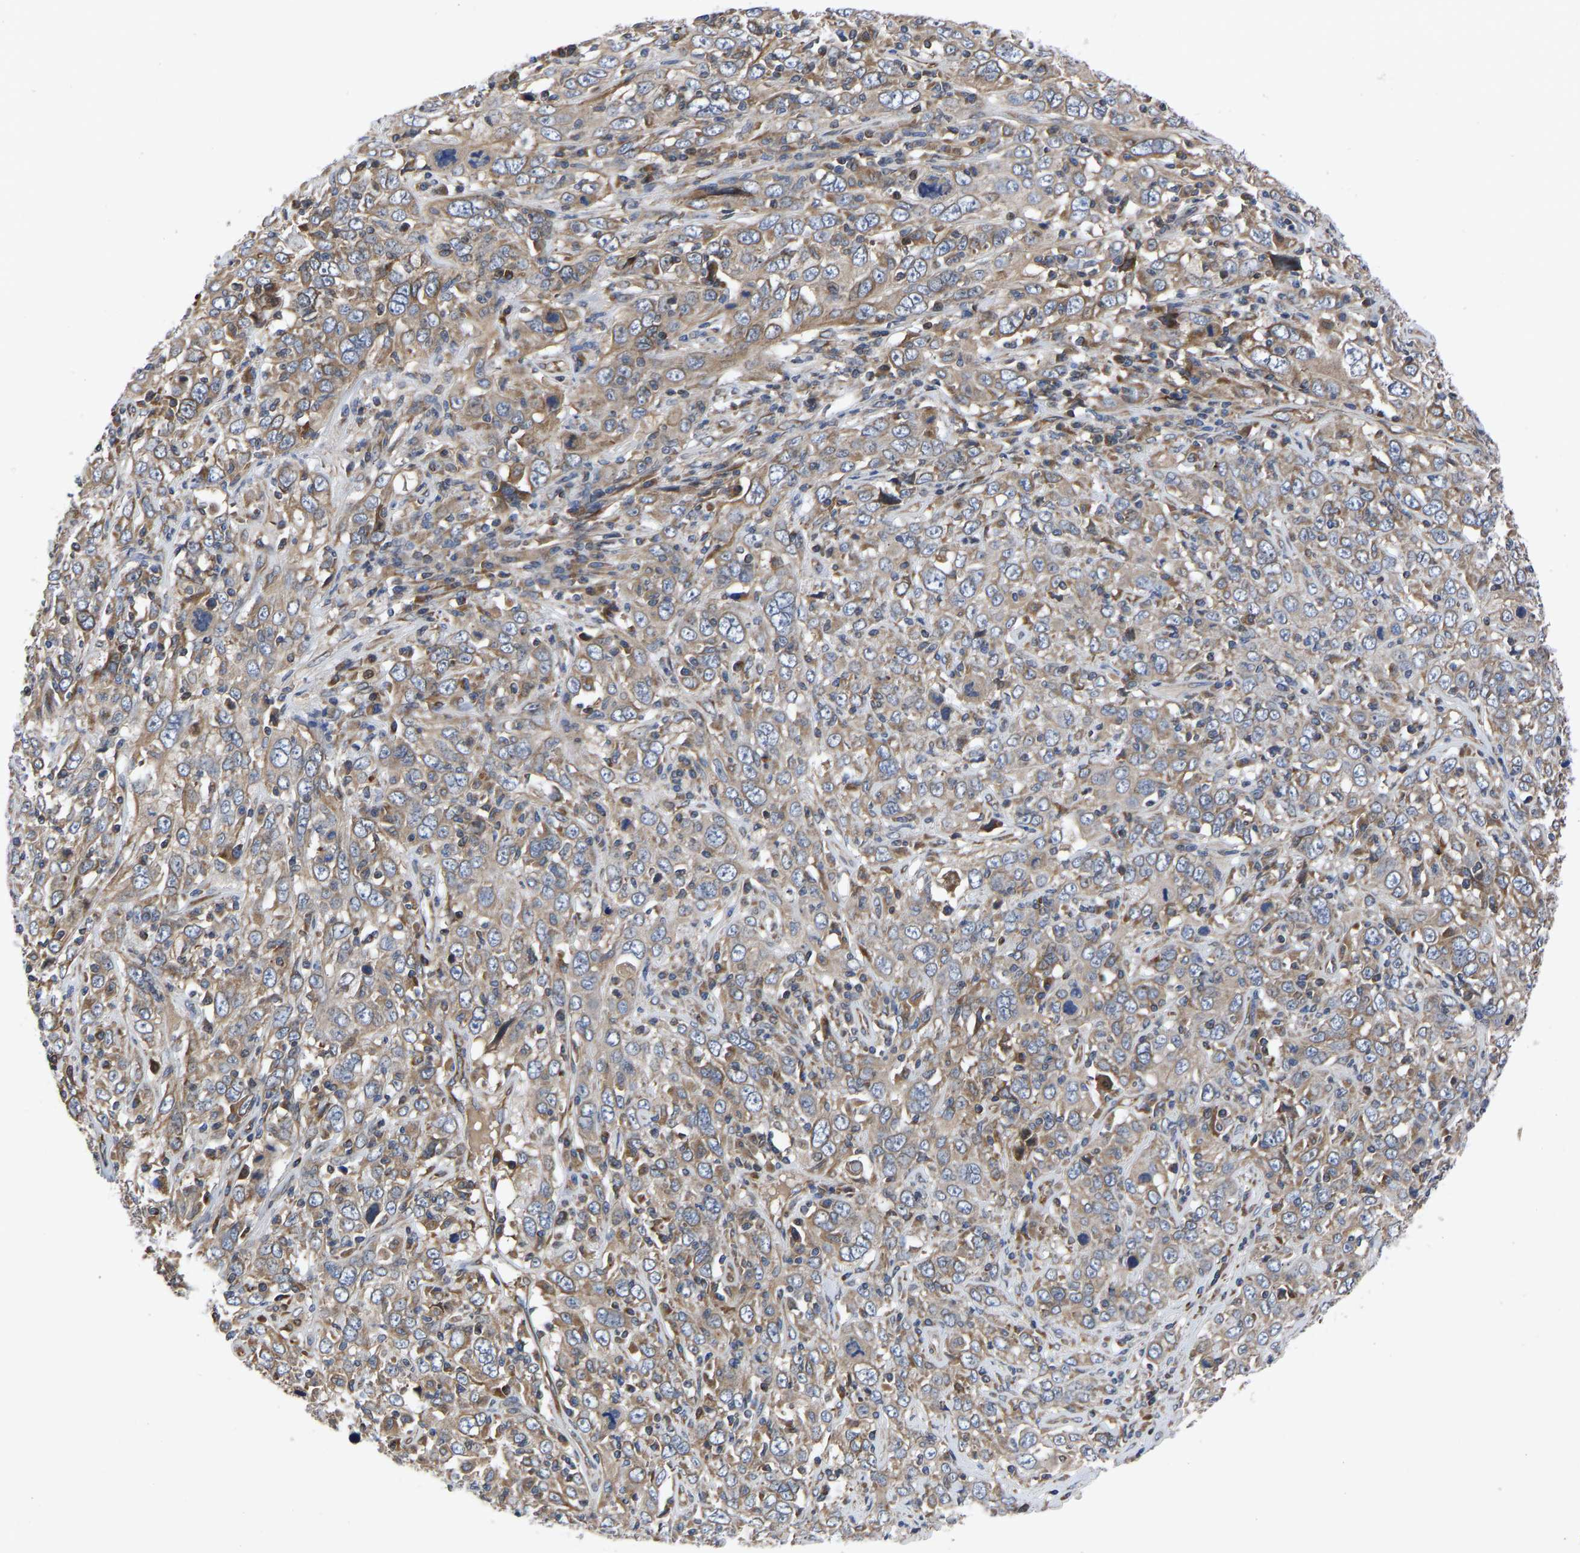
{"staining": {"intensity": "moderate", "quantity": ">75%", "location": "cytoplasmic/membranous"}, "tissue": "cervical cancer", "cell_type": "Tumor cells", "image_type": "cancer", "snomed": [{"axis": "morphology", "description": "Squamous cell carcinoma, NOS"}, {"axis": "topography", "description": "Cervix"}], "caption": "IHC histopathology image of neoplastic tissue: human cervical squamous cell carcinoma stained using immunohistochemistry displays medium levels of moderate protein expression localized specifically in the cytoplasmic/membranous of tumor cells, appearing as a cytoplasmic/membranous brown color.", "gene": "FRRS1", "patient": {"sex": "female", "age": 46}}